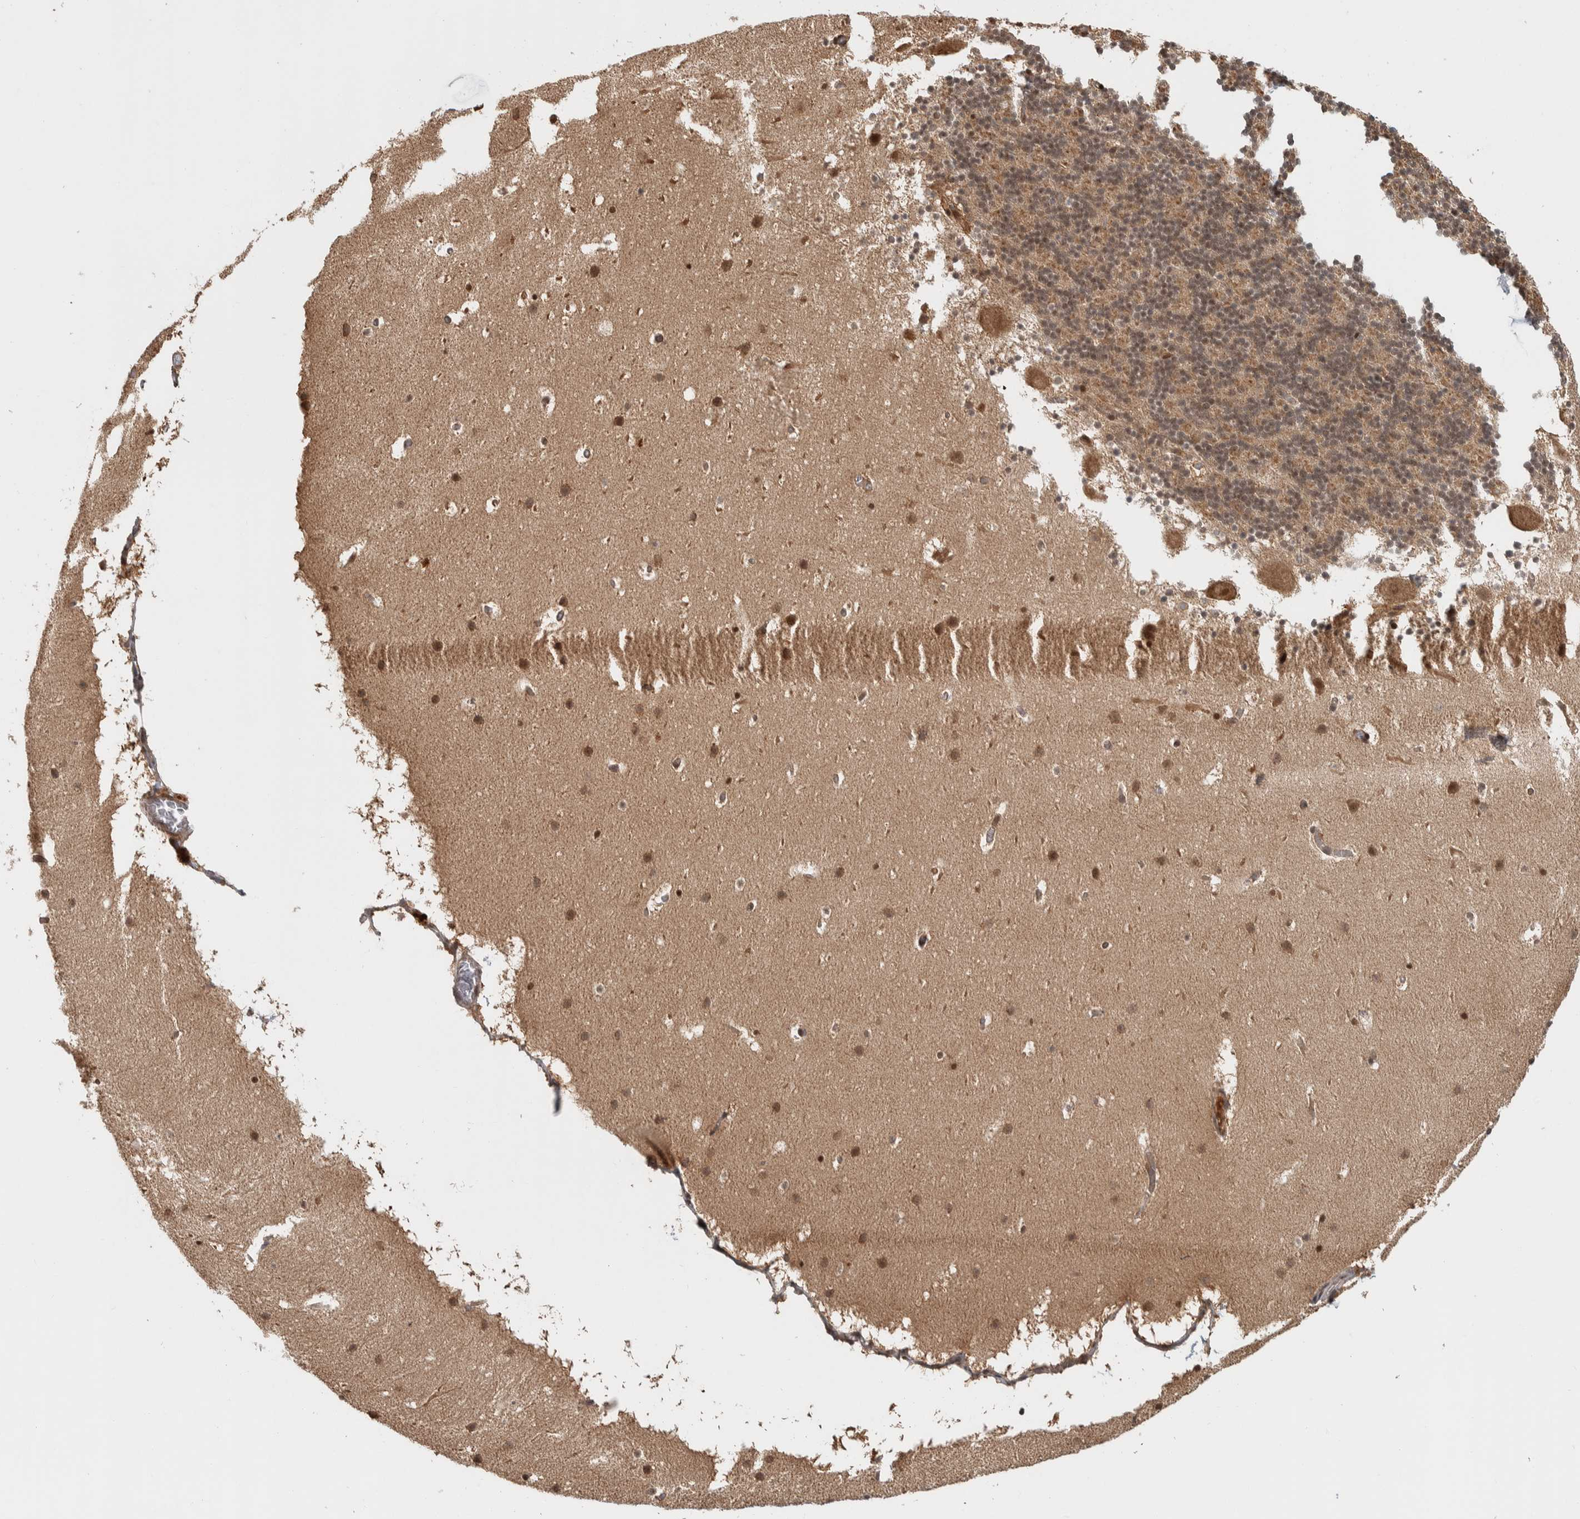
{"staining": {"intensity": "weak", "quantity": ">75%", "location": "cytoplasmic/membranous,nuclear"}, "tissue": "cerebellum", "cell_type": "Cells in granular layer", "image_type": "normal", "snomed": [{"axis": "morphology", "description": "Normal tissue, NOS"}, {"axis": "topography", "description": "Cerebellum"}], "caption": "Cerebellum stained with DAB IHC displays low levels of weak cytoplasmic/membranous,nuclear staining in about >75% of cells in granular layer. (DAB IHC, brown staining for protein, blue staining for nuclei).", "gene": "RPS6KA4", "patient": {"sex": "male", "age": 45}}